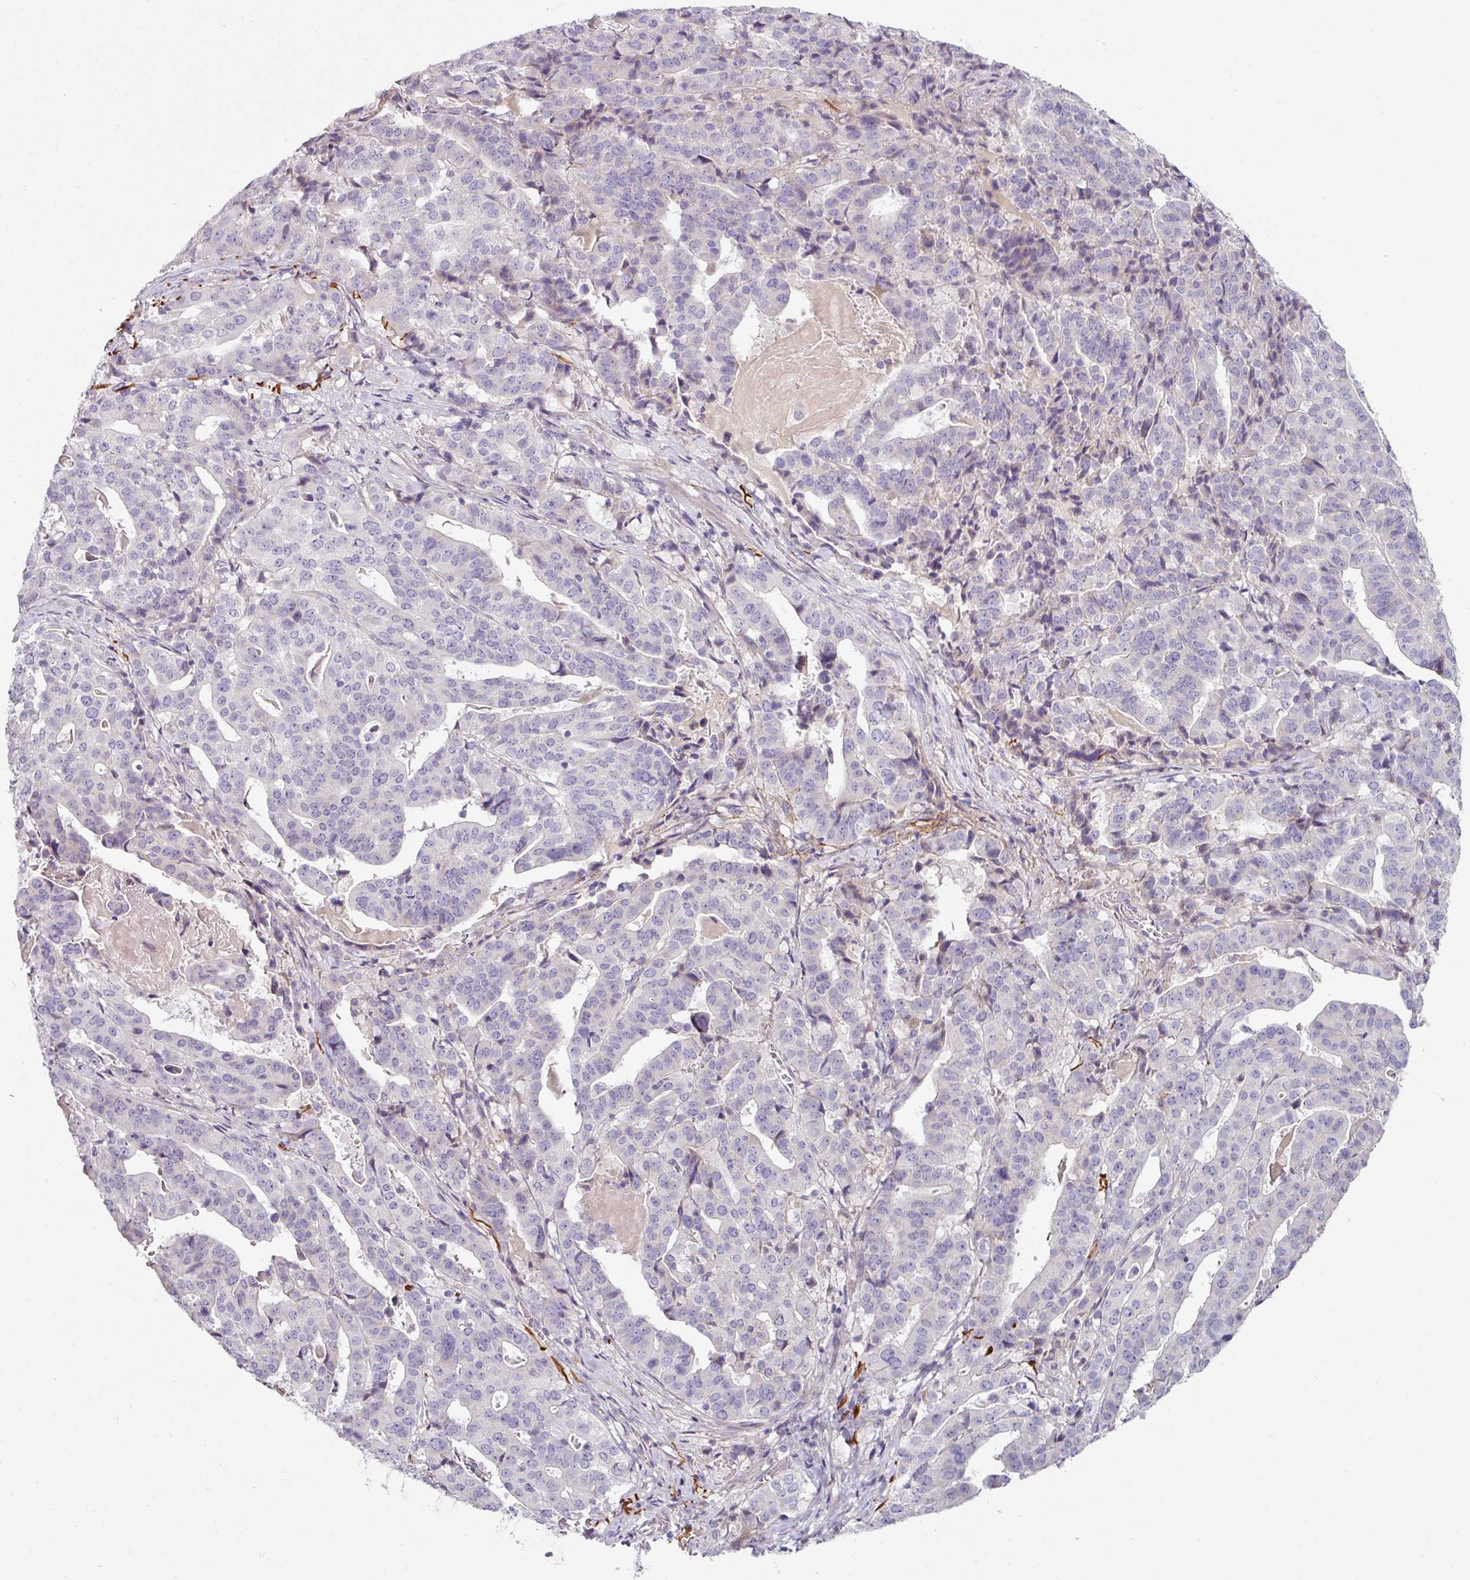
{"staining": {"intensity": "negative", "quantity": "none", "location": "none"}, "tissue": "stomach cancer", "cell_type": "Tumor cells", "image_type": "cancer", "snomed": [{"axis": "morphology", "description": "Adenocarcinoma, NOS"}, {"axis": "topography", "description": "Stomach"}], "caption": "The micrograph demonstrates no staining of tumor cells in stomach cancer.", "gene": "MTMR14", "patient": {"sex": "male", "age": 48}}